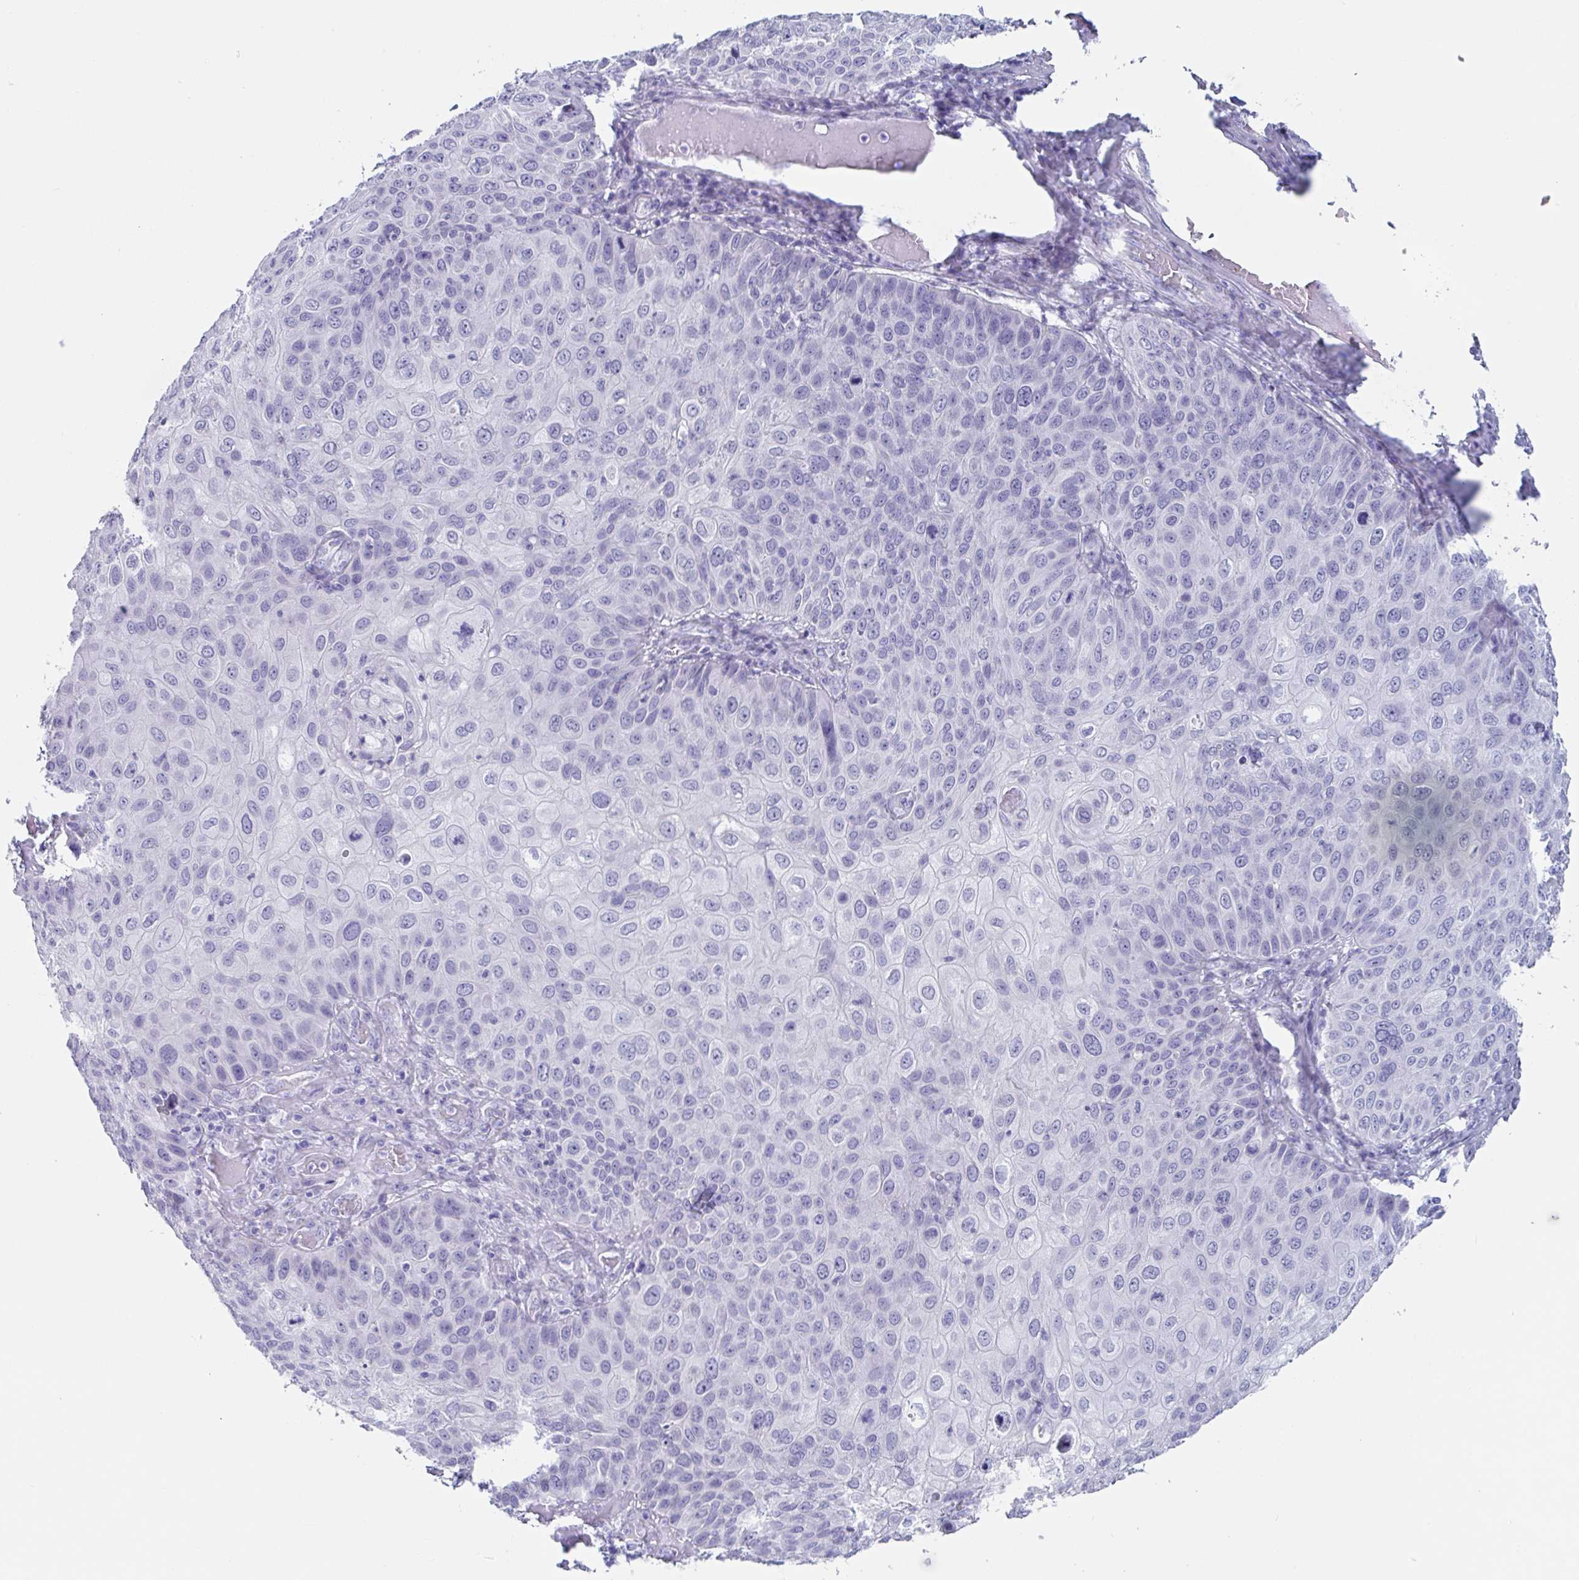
{"staining": {"intensity": "negative", "quantity": "none", "location": "none"}, "tissue": "skin cancer", "cell_type": "Tumor cells", "image_type": "cancer", "snomed": [{"axis": "morphology", "description": "Squamous cell carcinoma, NOS"}, {"axis": "topography", "description": "Skin"}], "caption": "Skin cancer stained for a protein using immunohistochemistry displays no staining tumor cells.", "gene": "ZPBP", "patient": {"sex": "male", "age": 87}}